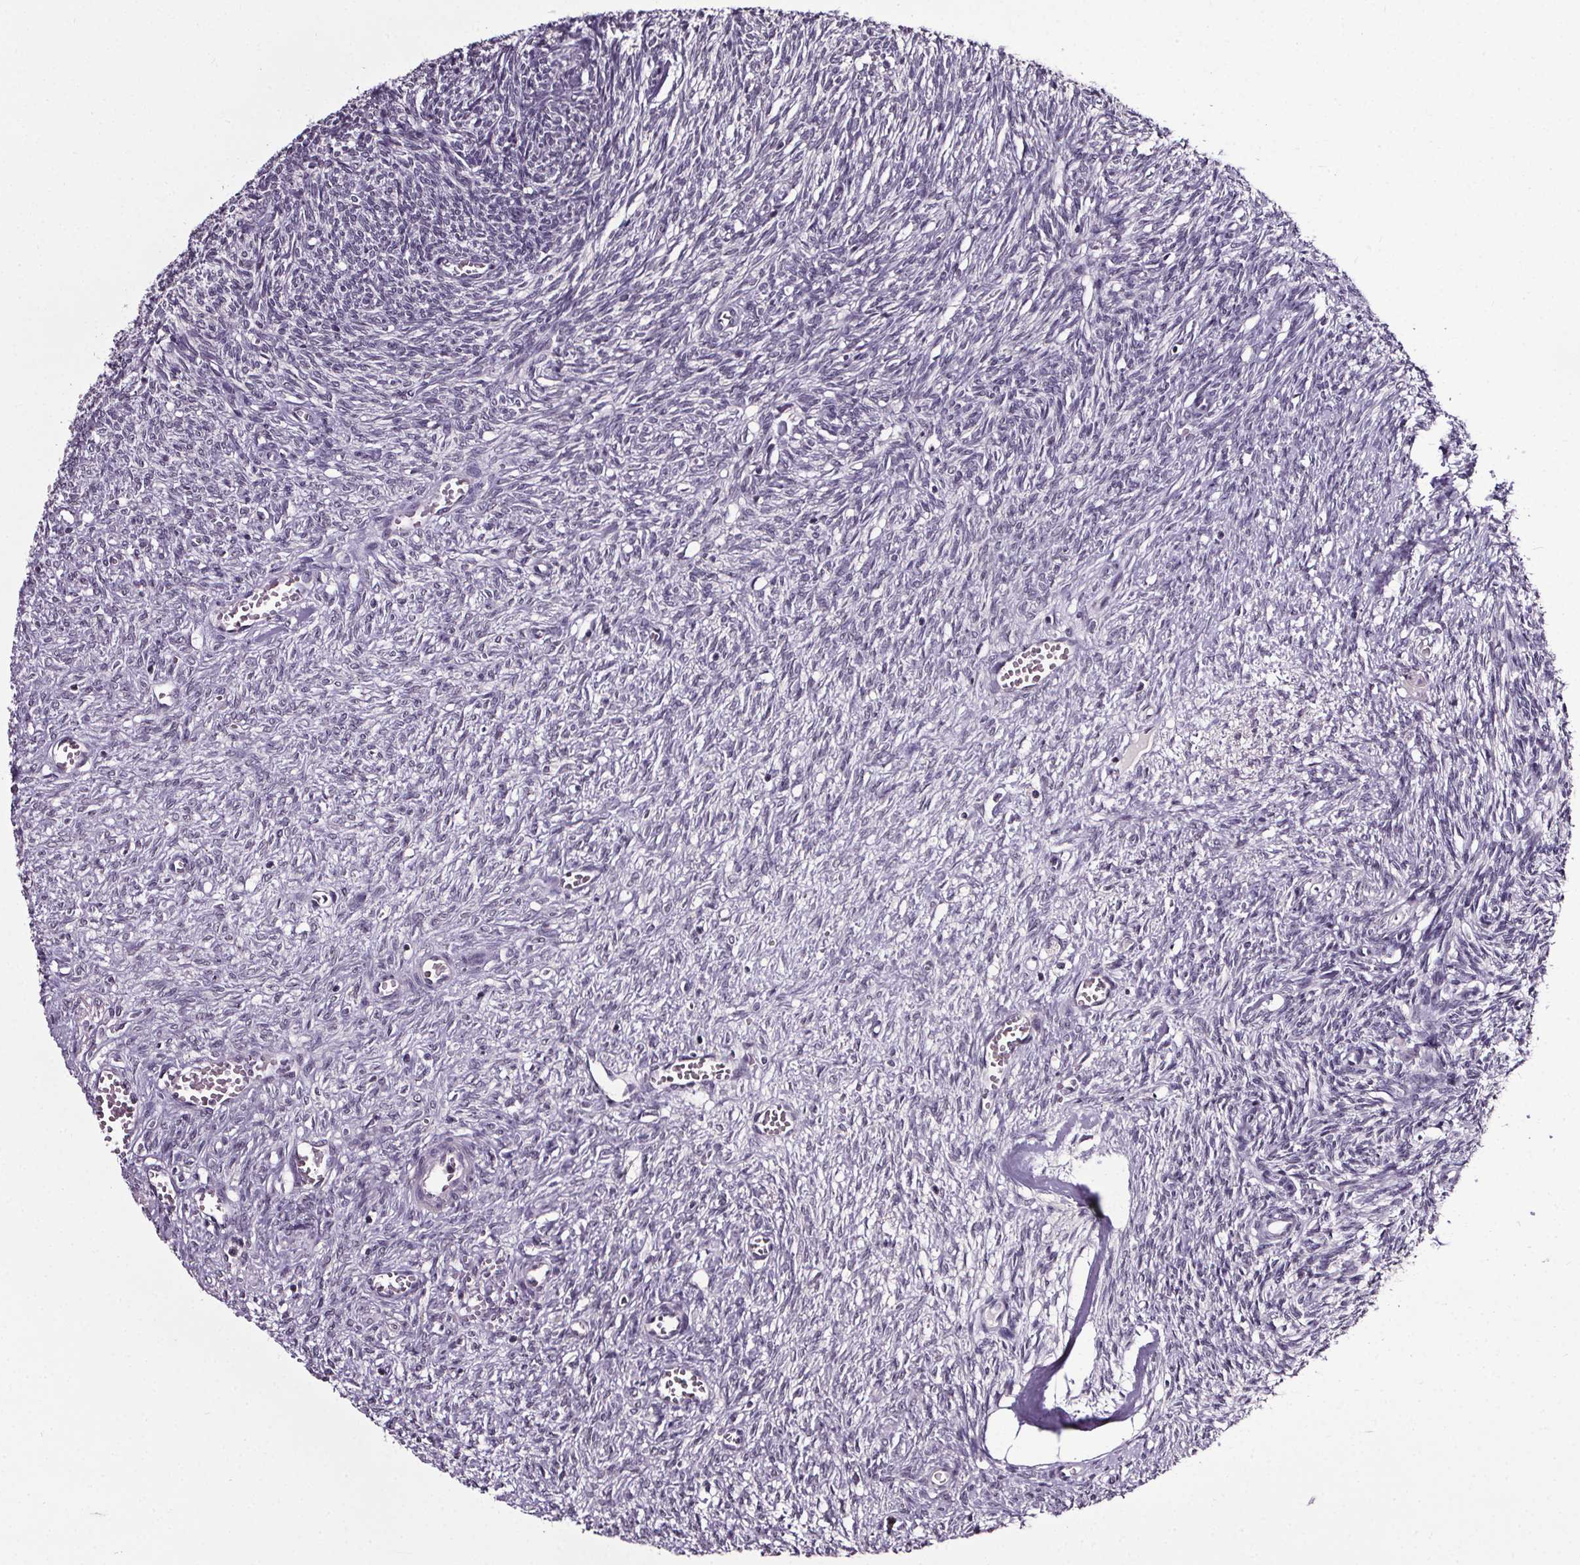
{"staining": {"intensity": "negative", "quantity": "none", "location": "none"}, "tissue": "ovary", "cell_type": "Ovarian stroma cells", "image_type": "normal", "snomed": [{"axis": "morphology", "description": "Normal tissue, NOS"}, {"axis": "topography", "description": "Ovary"}], "caption": "A high-resolution photomicrograph shows immunohistochemistry (IHC) staining of normal ovary, which shows no significant expression in ovarian stroma cells.", "gene": "NKX6", "patient": {"sex": "female", "age": 46}}